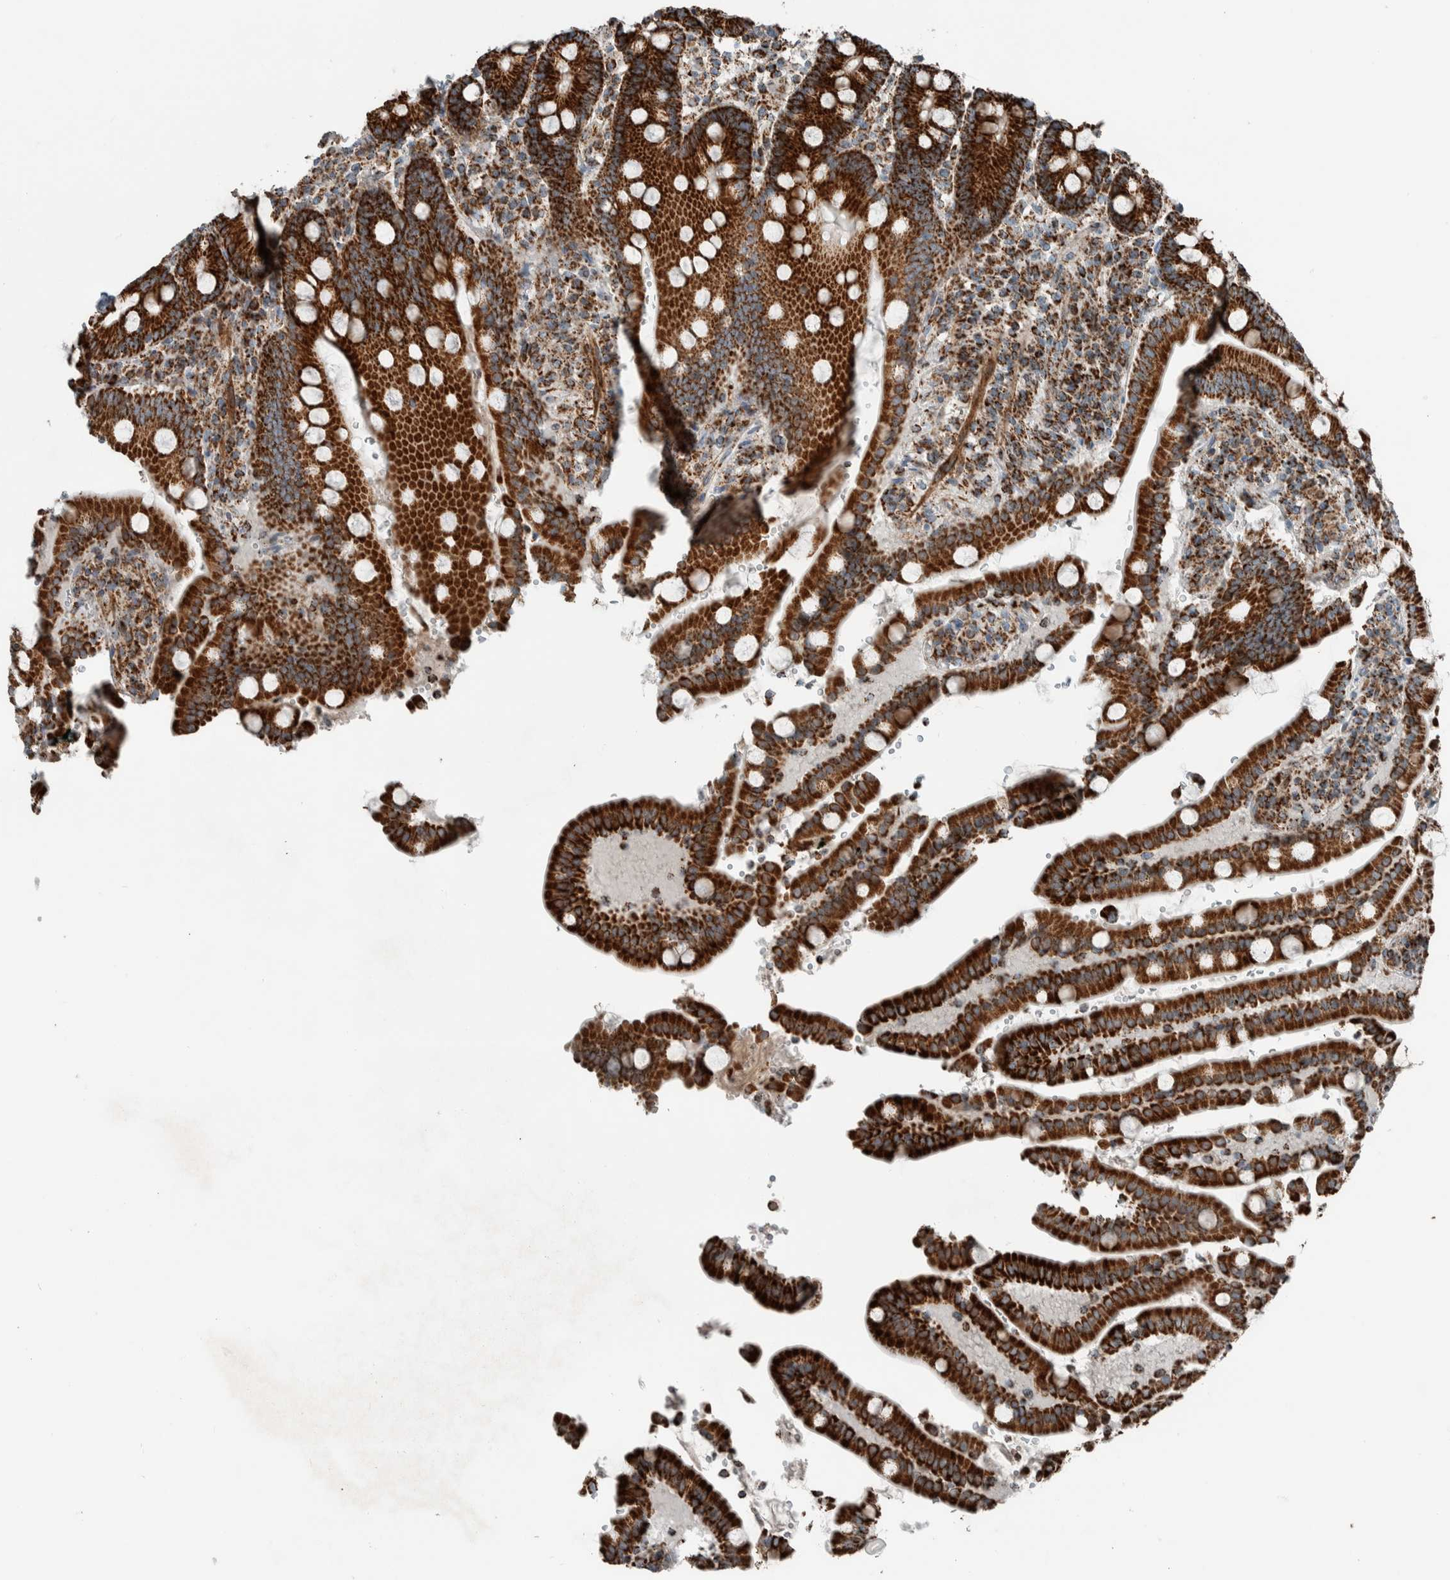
{"staining": {"intensity": "strong", "quantity": ">75%", "location": "cytoplasmic/membranous"}, "tissue": "duodenum", "cell_type": "Glandular cells", "image_type": "normal", "snomed": [{"axis": "morphology", "description": "Normal tissue, NOS"}, {"axis": "topography", "description": "Small intestine, NOS"}], "caption": "DAB (3,3'-diaminobenzidine) immunohistochemical staining of normal human duodenum shows strong cytoplasmic/membranous protein expression in about >75% of glandular cells.", "gene": "CNTROB", "patient": {"sex": "female", "age": 71}}